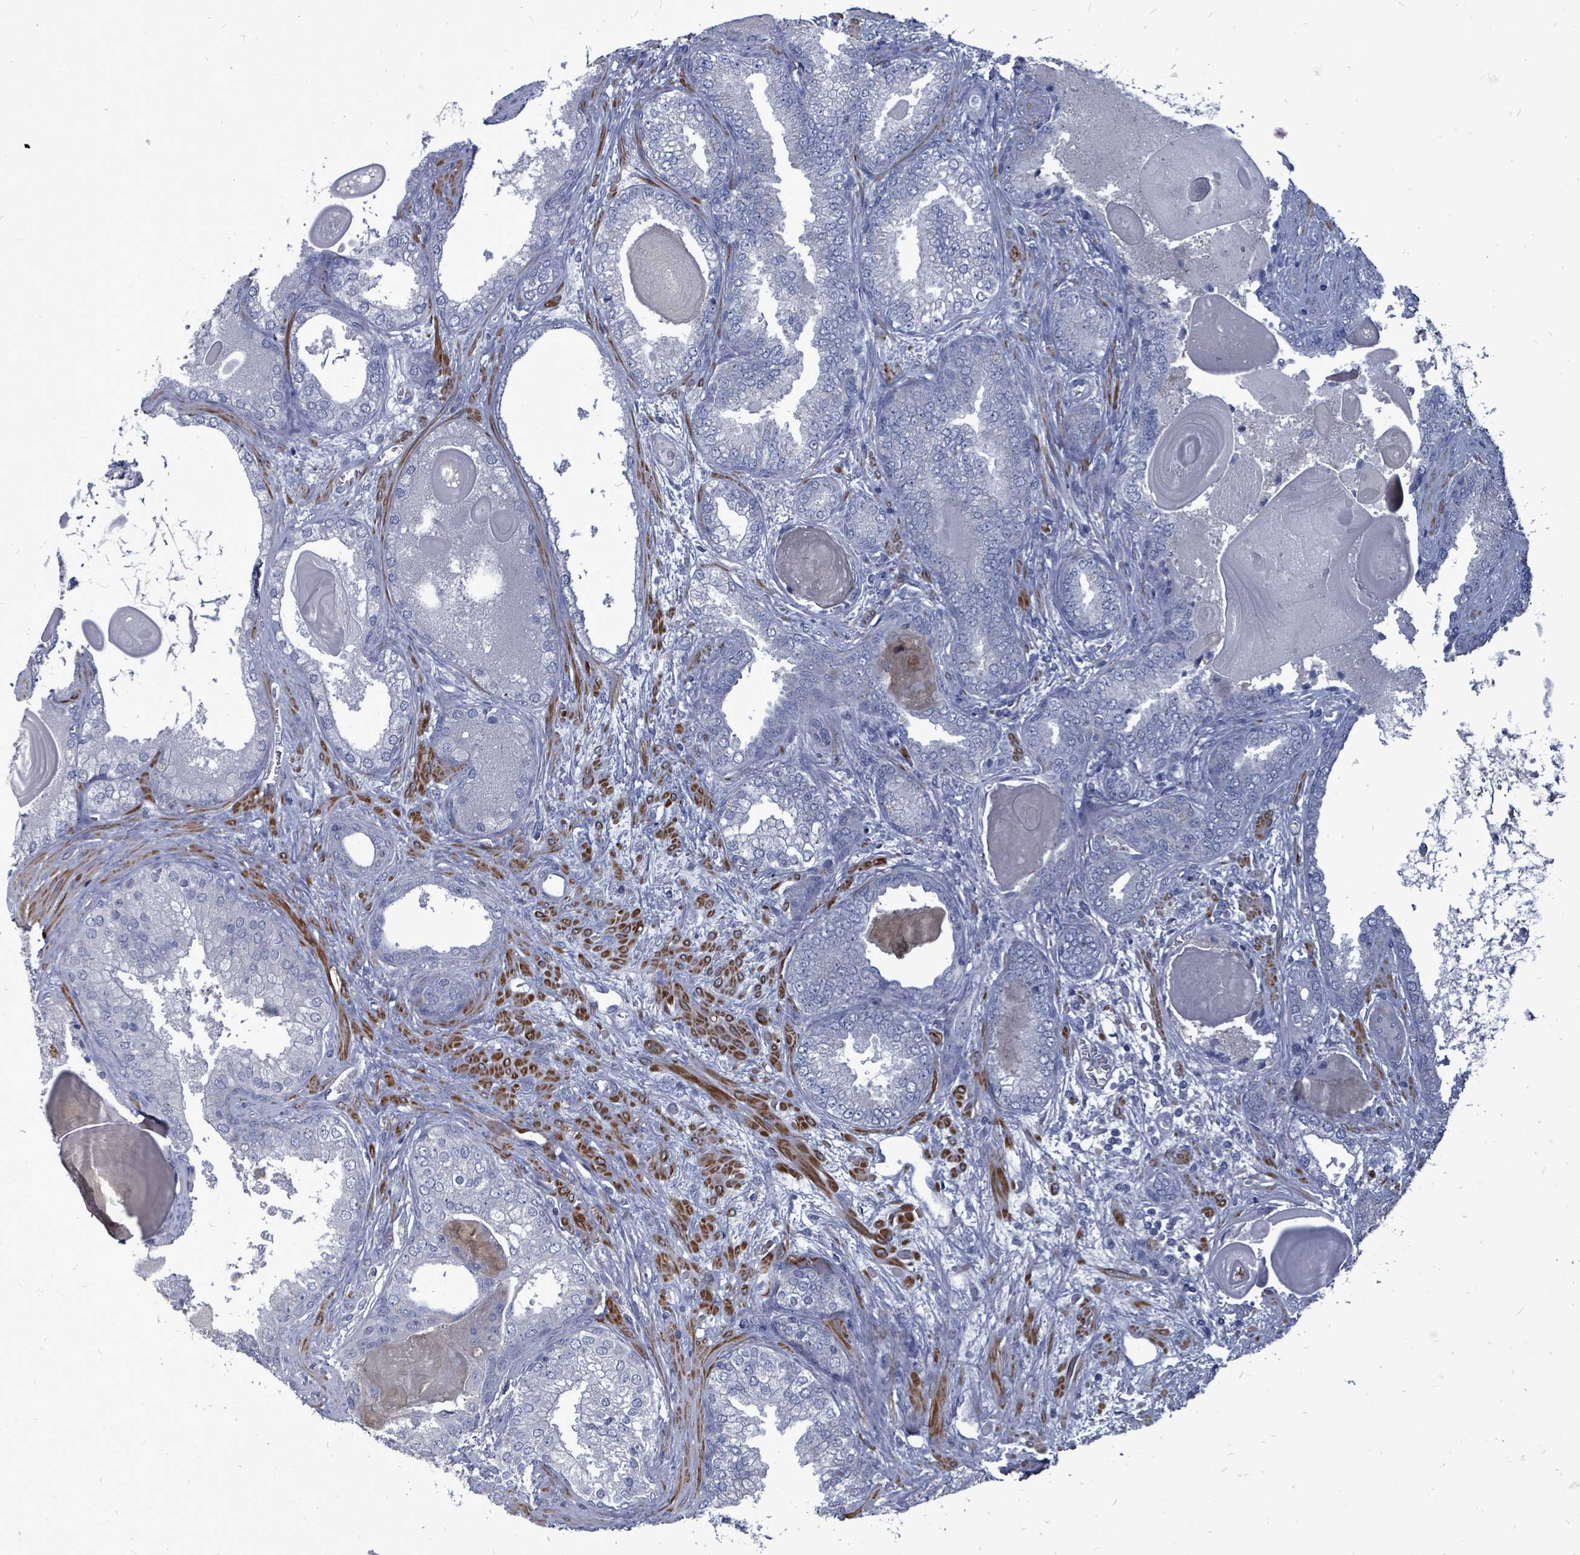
{"staining": {"intensity": "negative", "quantity": "none", "location": "none"}, "tissue": "prostate cancer", "cell_type": "Tumor cells", "image_type": "cancer", "snomed": [{"axis": "morphology", "description": "Adenocarcinoma, High grade"}, {"axis": "topography", "description": "Prostate"}], "caption": "IHC of human prostate cancer (high-grade adenocarcinoma) demonstrates no staining in tumor cells.", "gene": "ARGFX", "patient": {"sex": "male", "age": 63}}